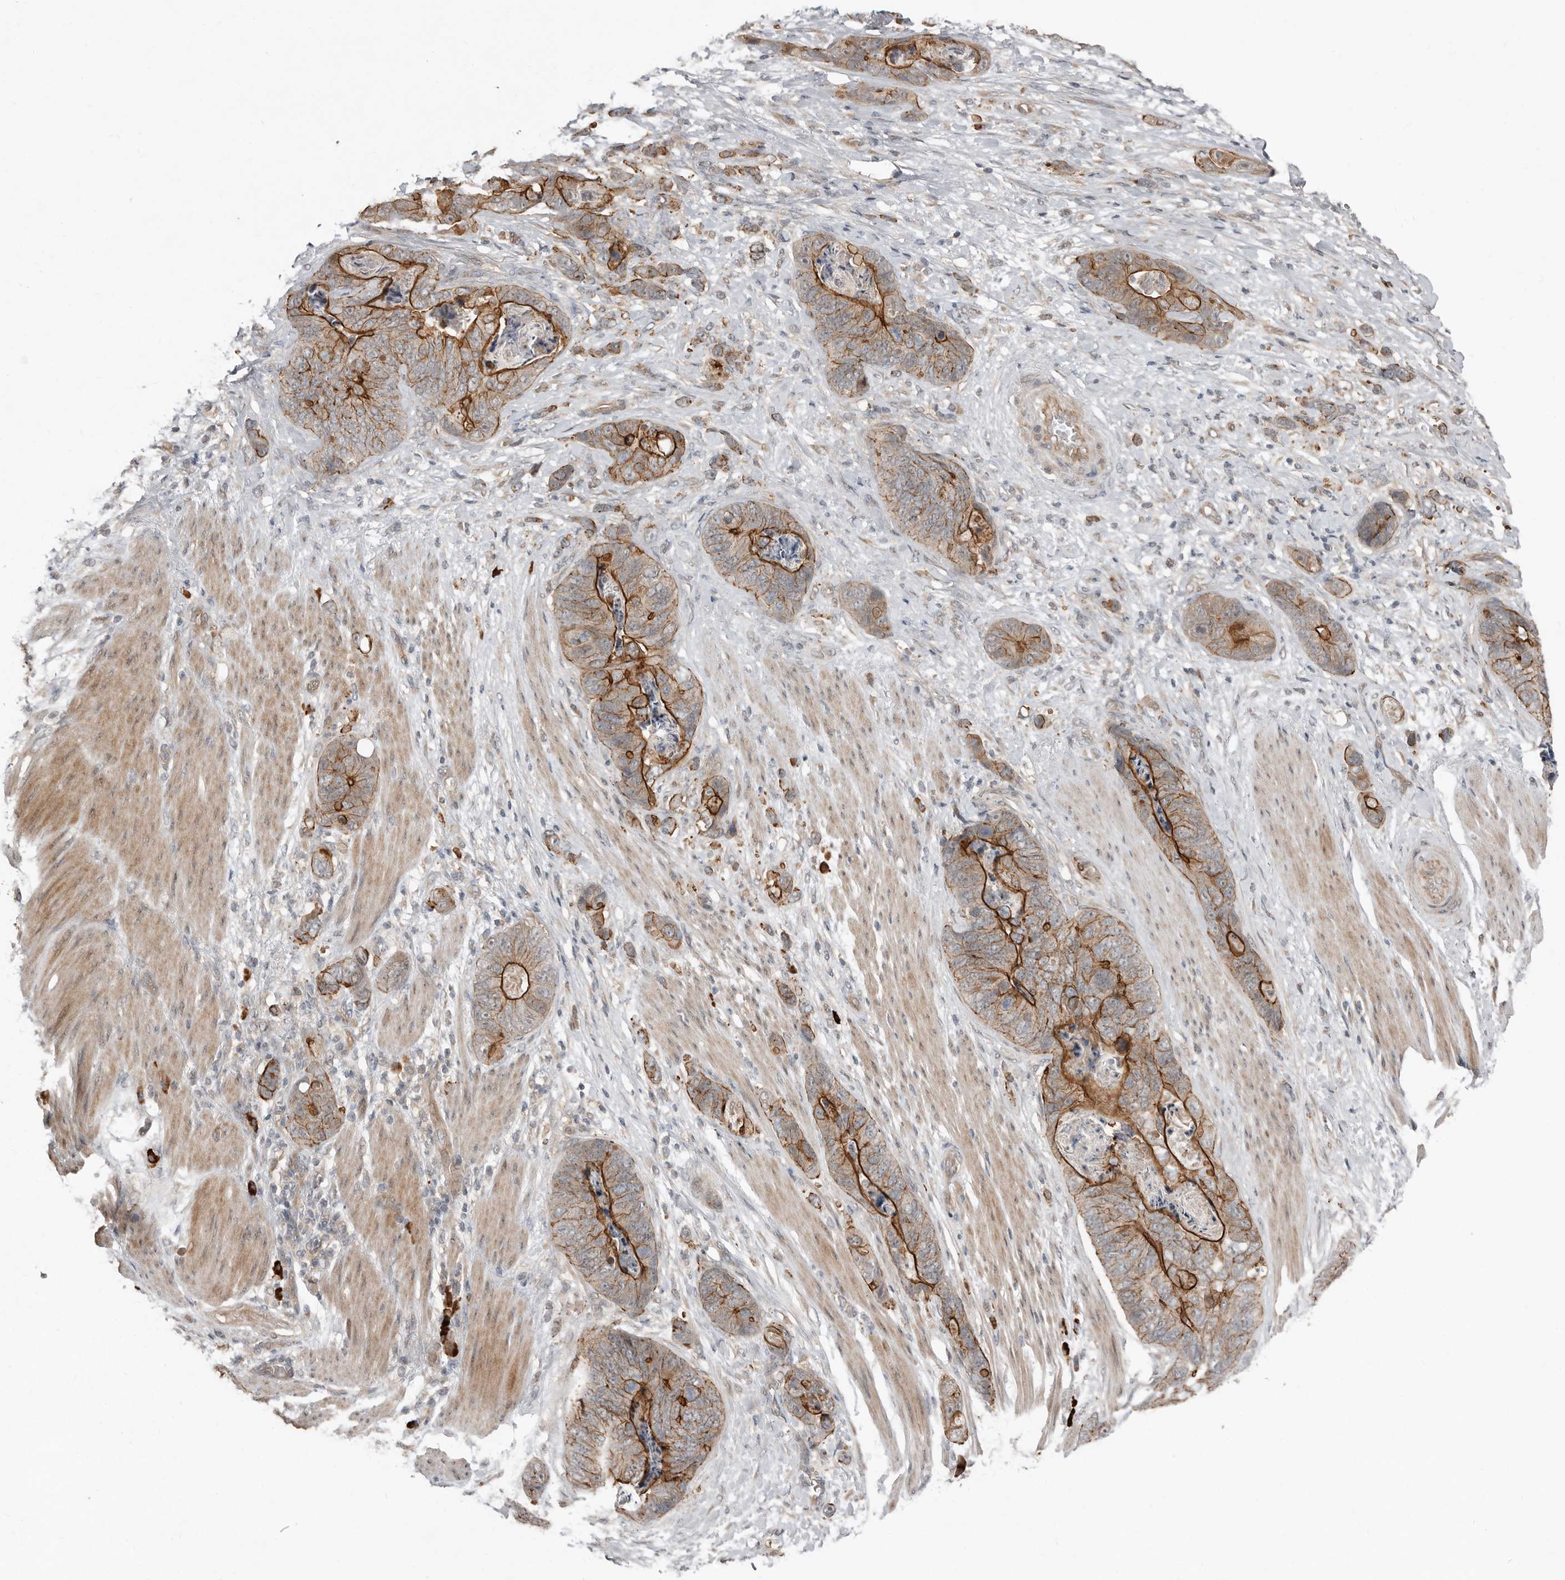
{"staining": {"intensity": "strong", "quantity": ">75%", "location": "cytoplasmic/membranous"}, "tissue": "stomach cancer", "cell_type": "Tumor cells", "image_type": "cancer", "snomed": [{"axis": "morphology", "description": "Normal tissue, NOS"}, {"axis": "morphology", "description": "Adenocarcinoma, NOS"}, {"axis": "topography", "description": "Stomach"}], "caption": "Tumor cells demonstrate high levels of strong cytoplasmic/membranous staining in about >75% of cells in stomach adenocarcinoma.", "gene": "TEAD3", "patient": {"sex": "female", "age": 89}}